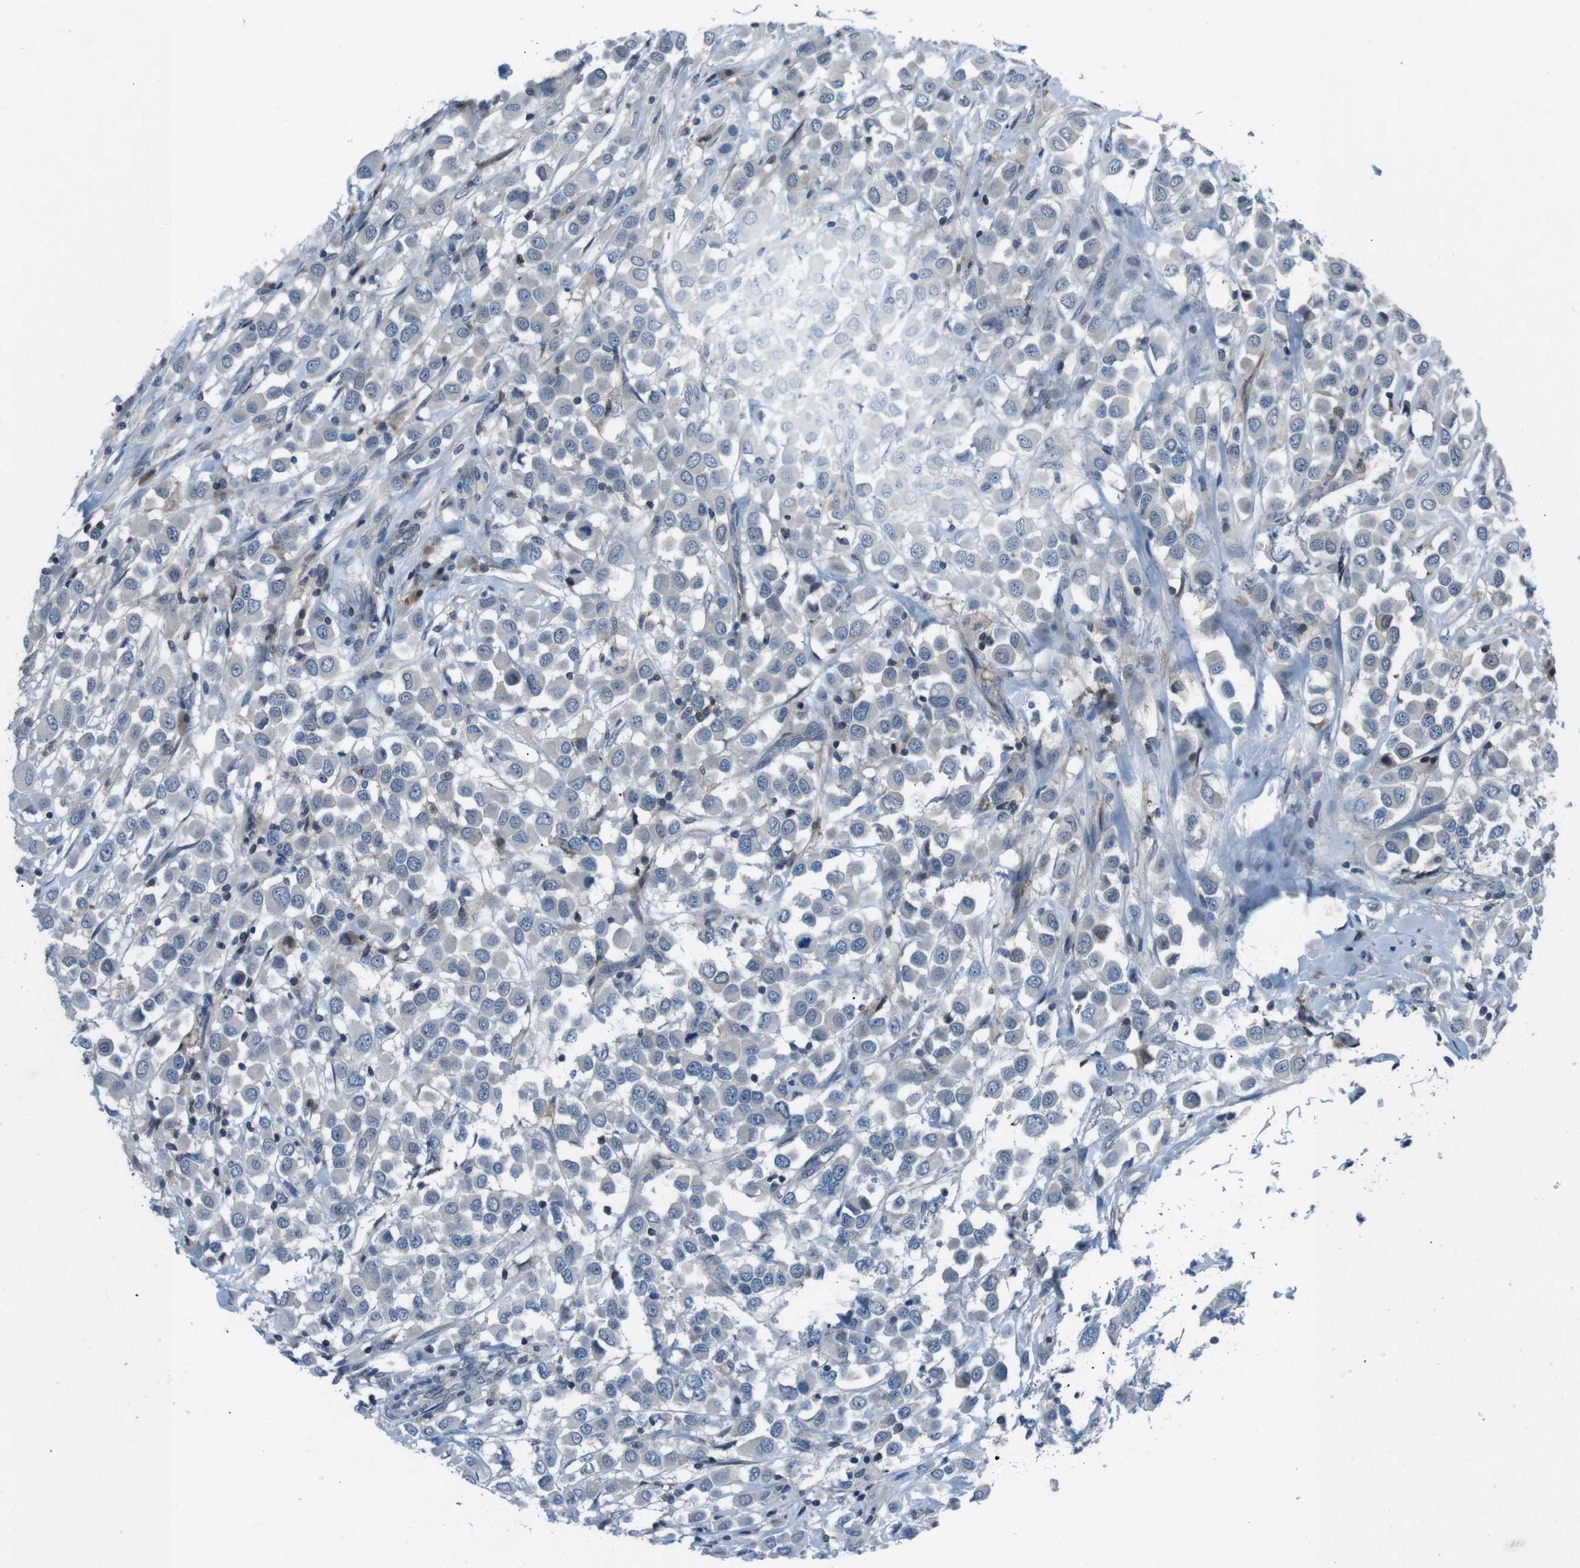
{"staining": {"intensity": "weak", "quantity": "<25%", "location": "cytoplasmic/membranous"}, "tissue": "breast cancer", "cell_type": "Tumor cells", "image_type": "cancer", "snomed": [{"axis": "morphology", "description": "Duct carcinoma"}, {"axis": "topography", "description": "Breast"}], "caption": "The IHC image has no significant staining in tumor cells of intraductal carcinoma (breast) tissue.", "gene": "NANOS2", "patient": {"sex": "female", "age": 61}}